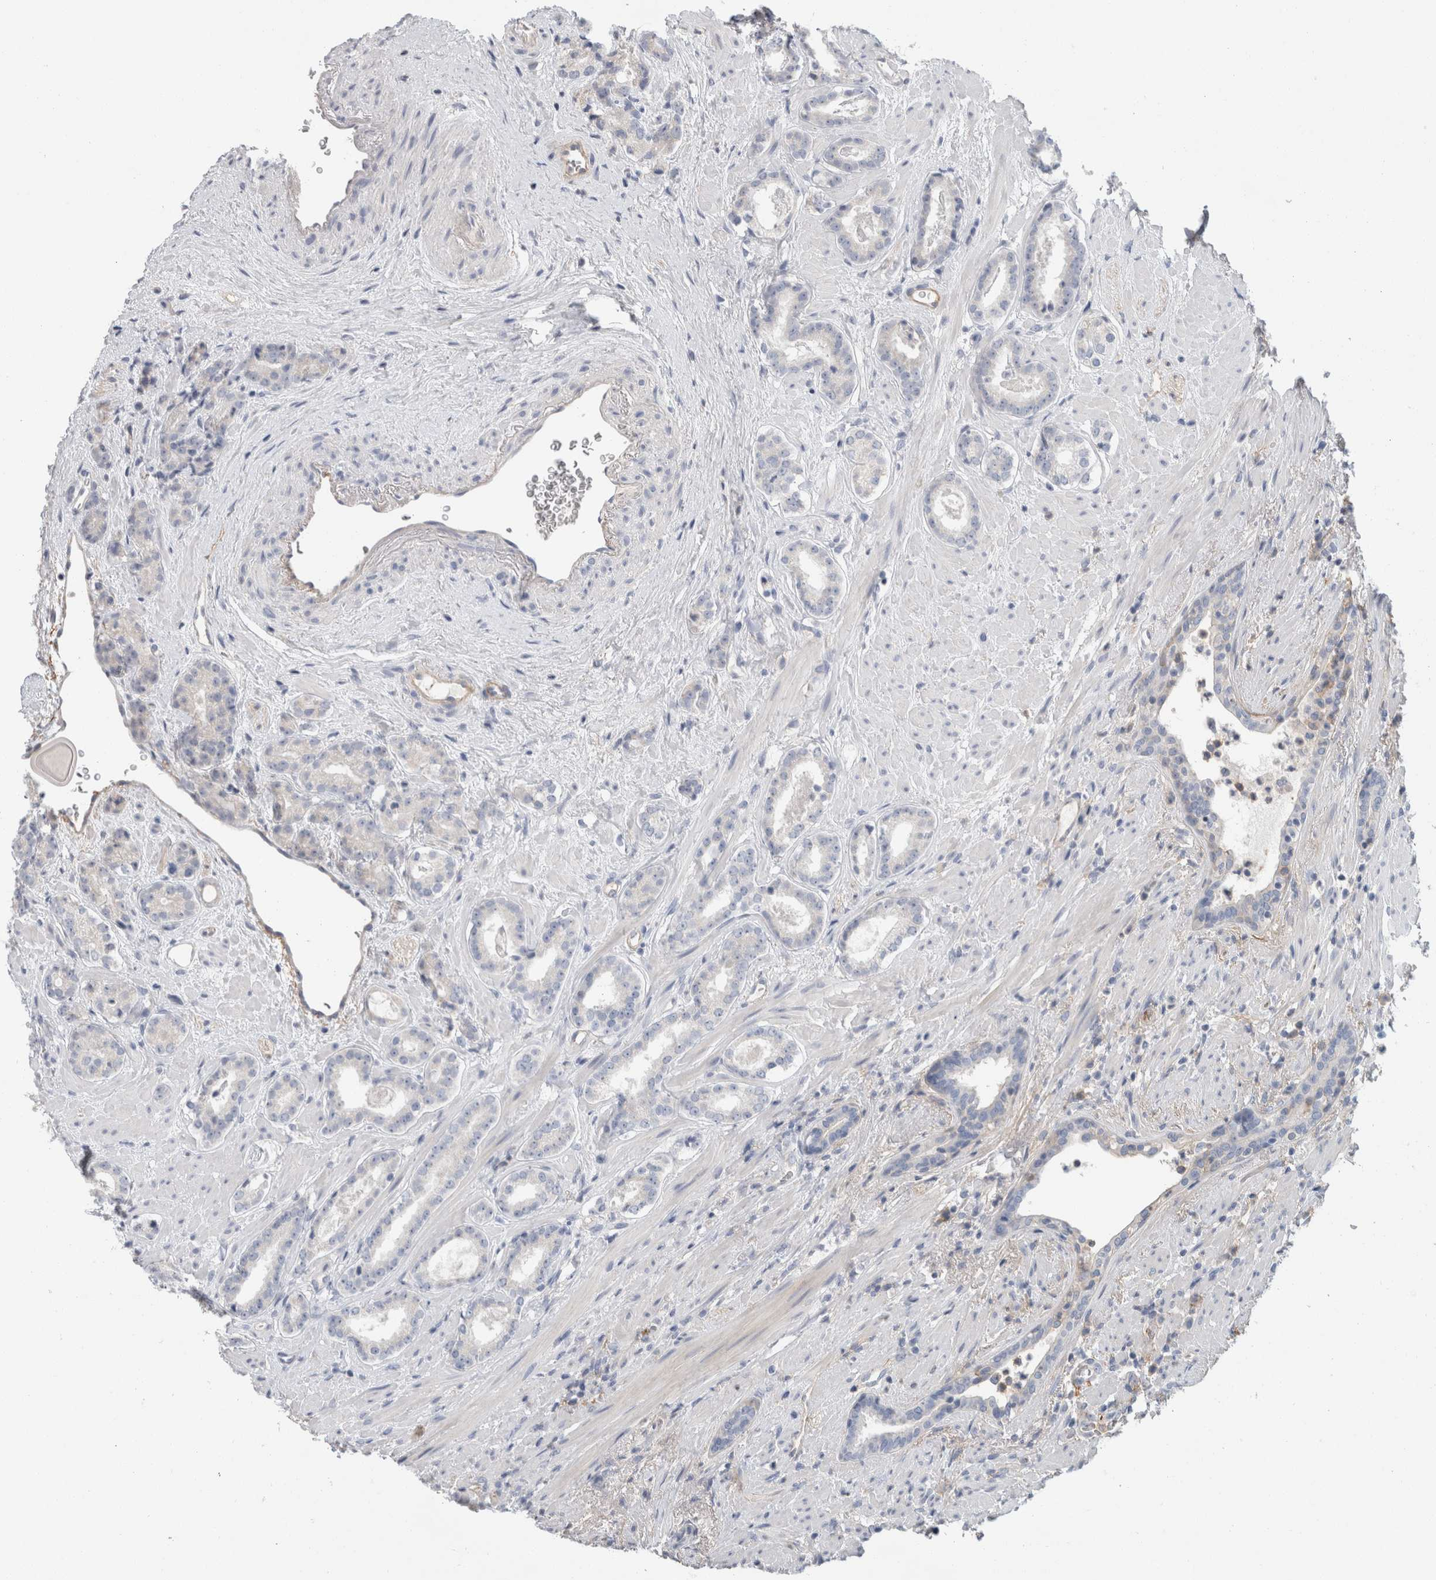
{"staining": {"intensity": "negative", "quantity": "none", "location": "none"}, "tissue": "prostate cancer", "cell_type": "Tumor cells", "image_type": "cancer", "snomed": [{"axis": "morphology", "description": "Adenocarcinoma, High grade"}, {"axis": "topography", "description": "Prostate"}], "caption": "This is an immunohistochemistry (IHC) micrograph of adenocarcinoma (high-grade) (prostate). There is no positivity in tumor cells.", "gene": "CD55", "patient": {"sex": "male", "age": 71}}